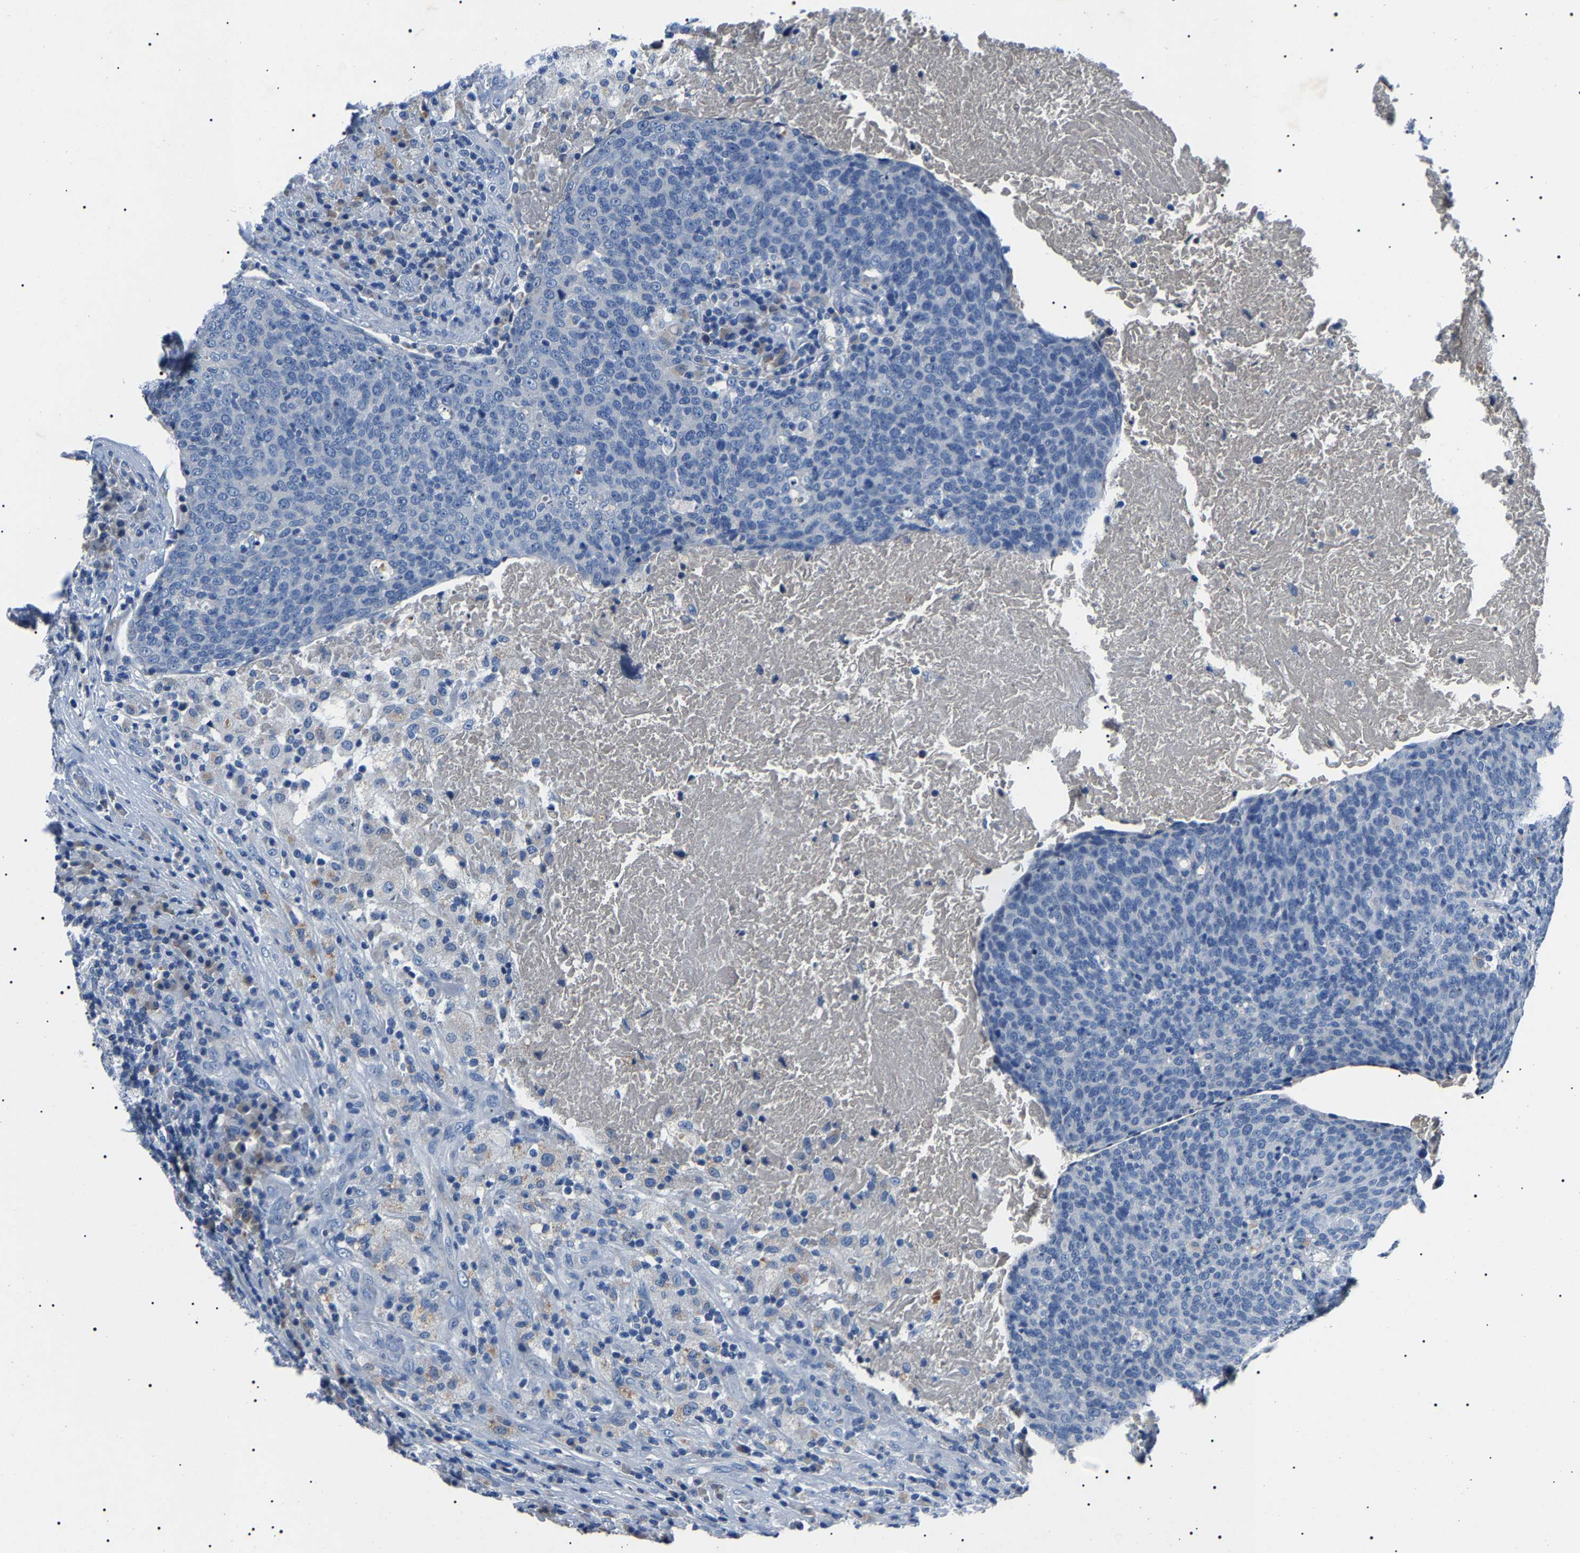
{"staining": {"intensity": "negative", "quantity": "none", "location": "none"}, "tissue": "head and neck cancer", "cell_type": "Tumor cells", "image_type": "cancer", "snomed": [{"axis": "morphology", "description": "Squamous cell carcinoma, NOS"}, {"axis": "morphology", "description": "Squamous cell carcinoma, metastatic, NOS"}, {"axis": "topography", "description": "Lymph node"}, {"axis": "topography", "description": "Head-Neck"}], "caption": "Immunohistochemical staining of squamous cell carcinoma (head and neck) shows no significant staining in tumor cells.", "gene": "KLK15", "patient": {"sex": "male", "age": 62}}